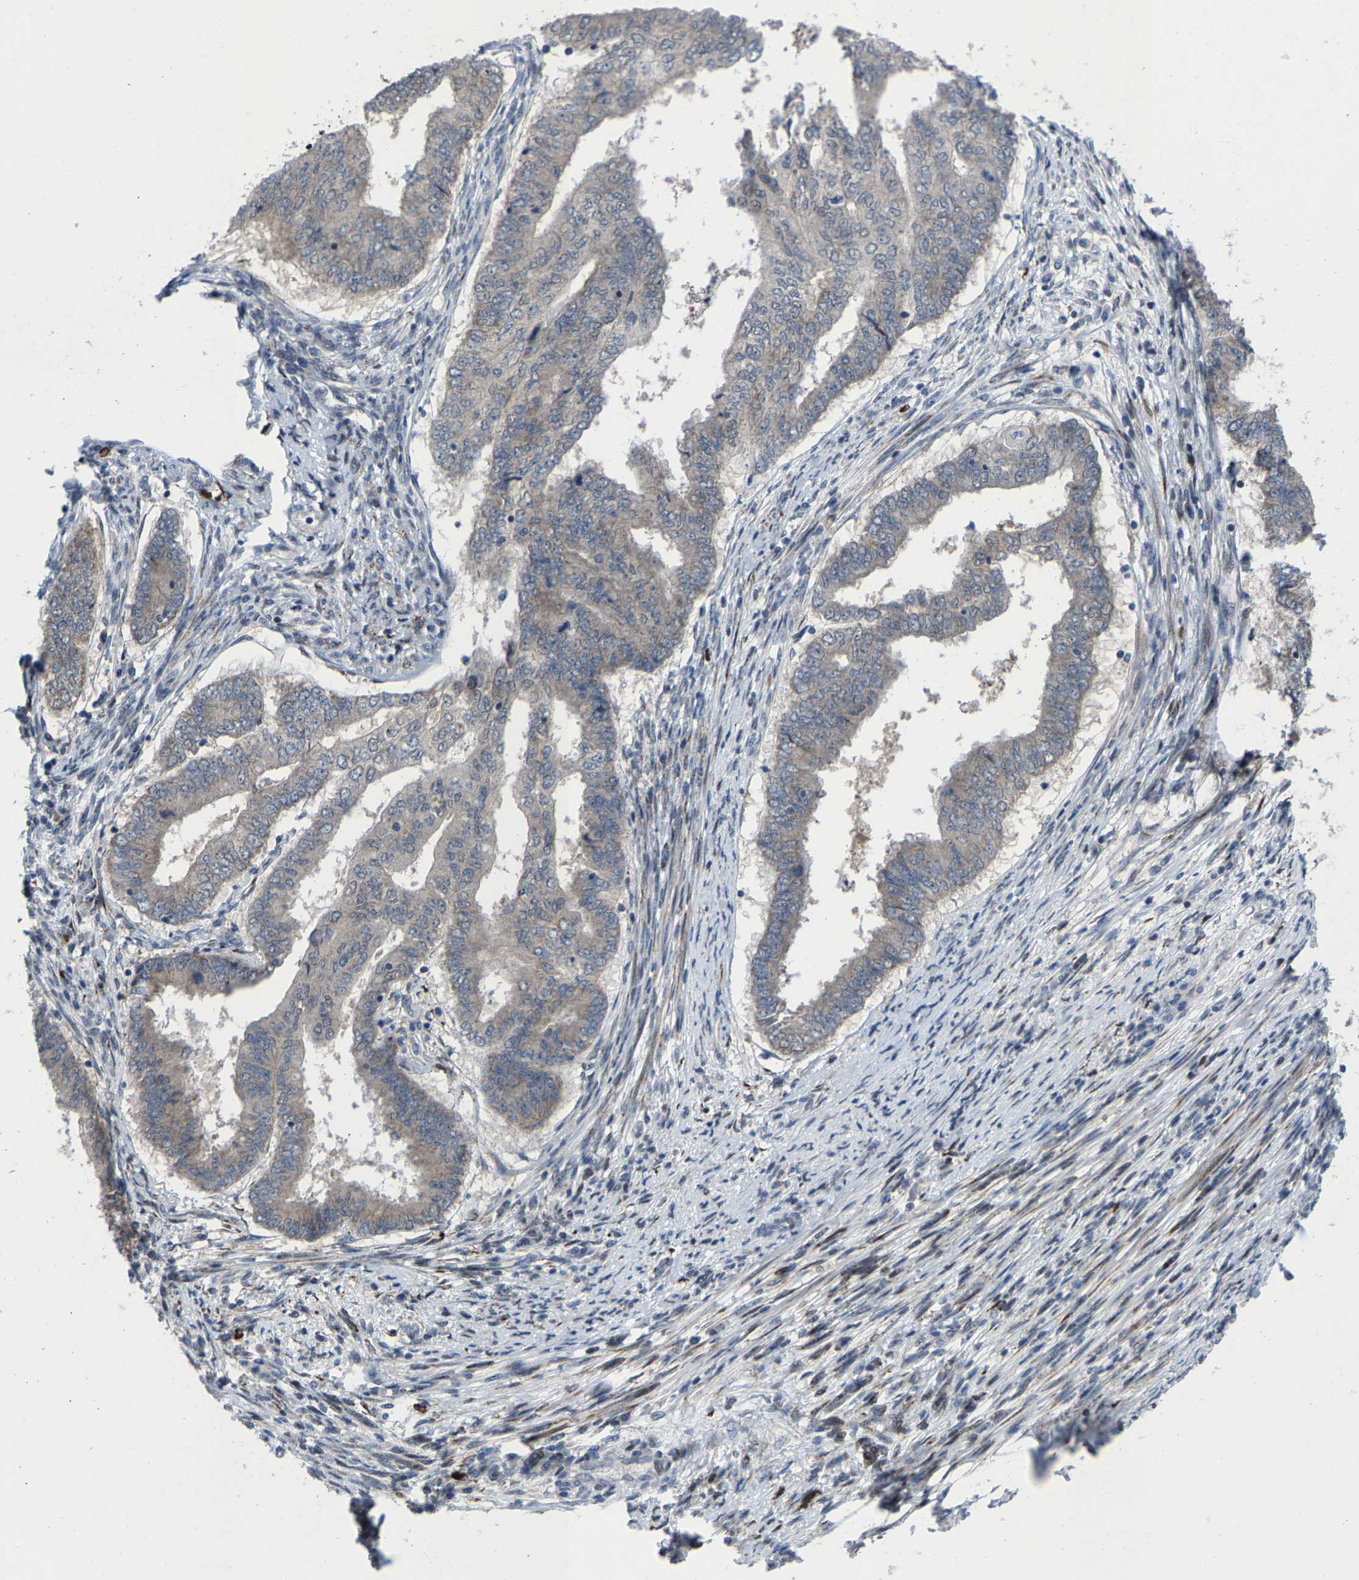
{"staining": {"intensity": "weak", "quantity": "<25%", "location": "cytoplasmic/membranous"}, "tissue": "endometrial cancer", "cell_type": "Tumor cells", "image_type": "cancer", "snomed": [{"axis": "morphology", "description": "Polyp, NOS"}, {"axis": "morphology", "description": "Adenocarcinoma, NOS"}, {"axis": "morphology", "description": "Adenoma, NOS"}, {"axis": "topography", "description": "Endometrium"}], "caption": "This is a image of IHC staining of endometrial polyp, which shows no expression in tumor cells. The staining was performed using DAB (3,3'-diaminobenzidine) to visualize the protein expression in brown, while the nuclei were stained in blue with hematoxylin (Magnification: 20x).", "gene": "TDRKH", "patient": {"sex": "female", "age": 79}}